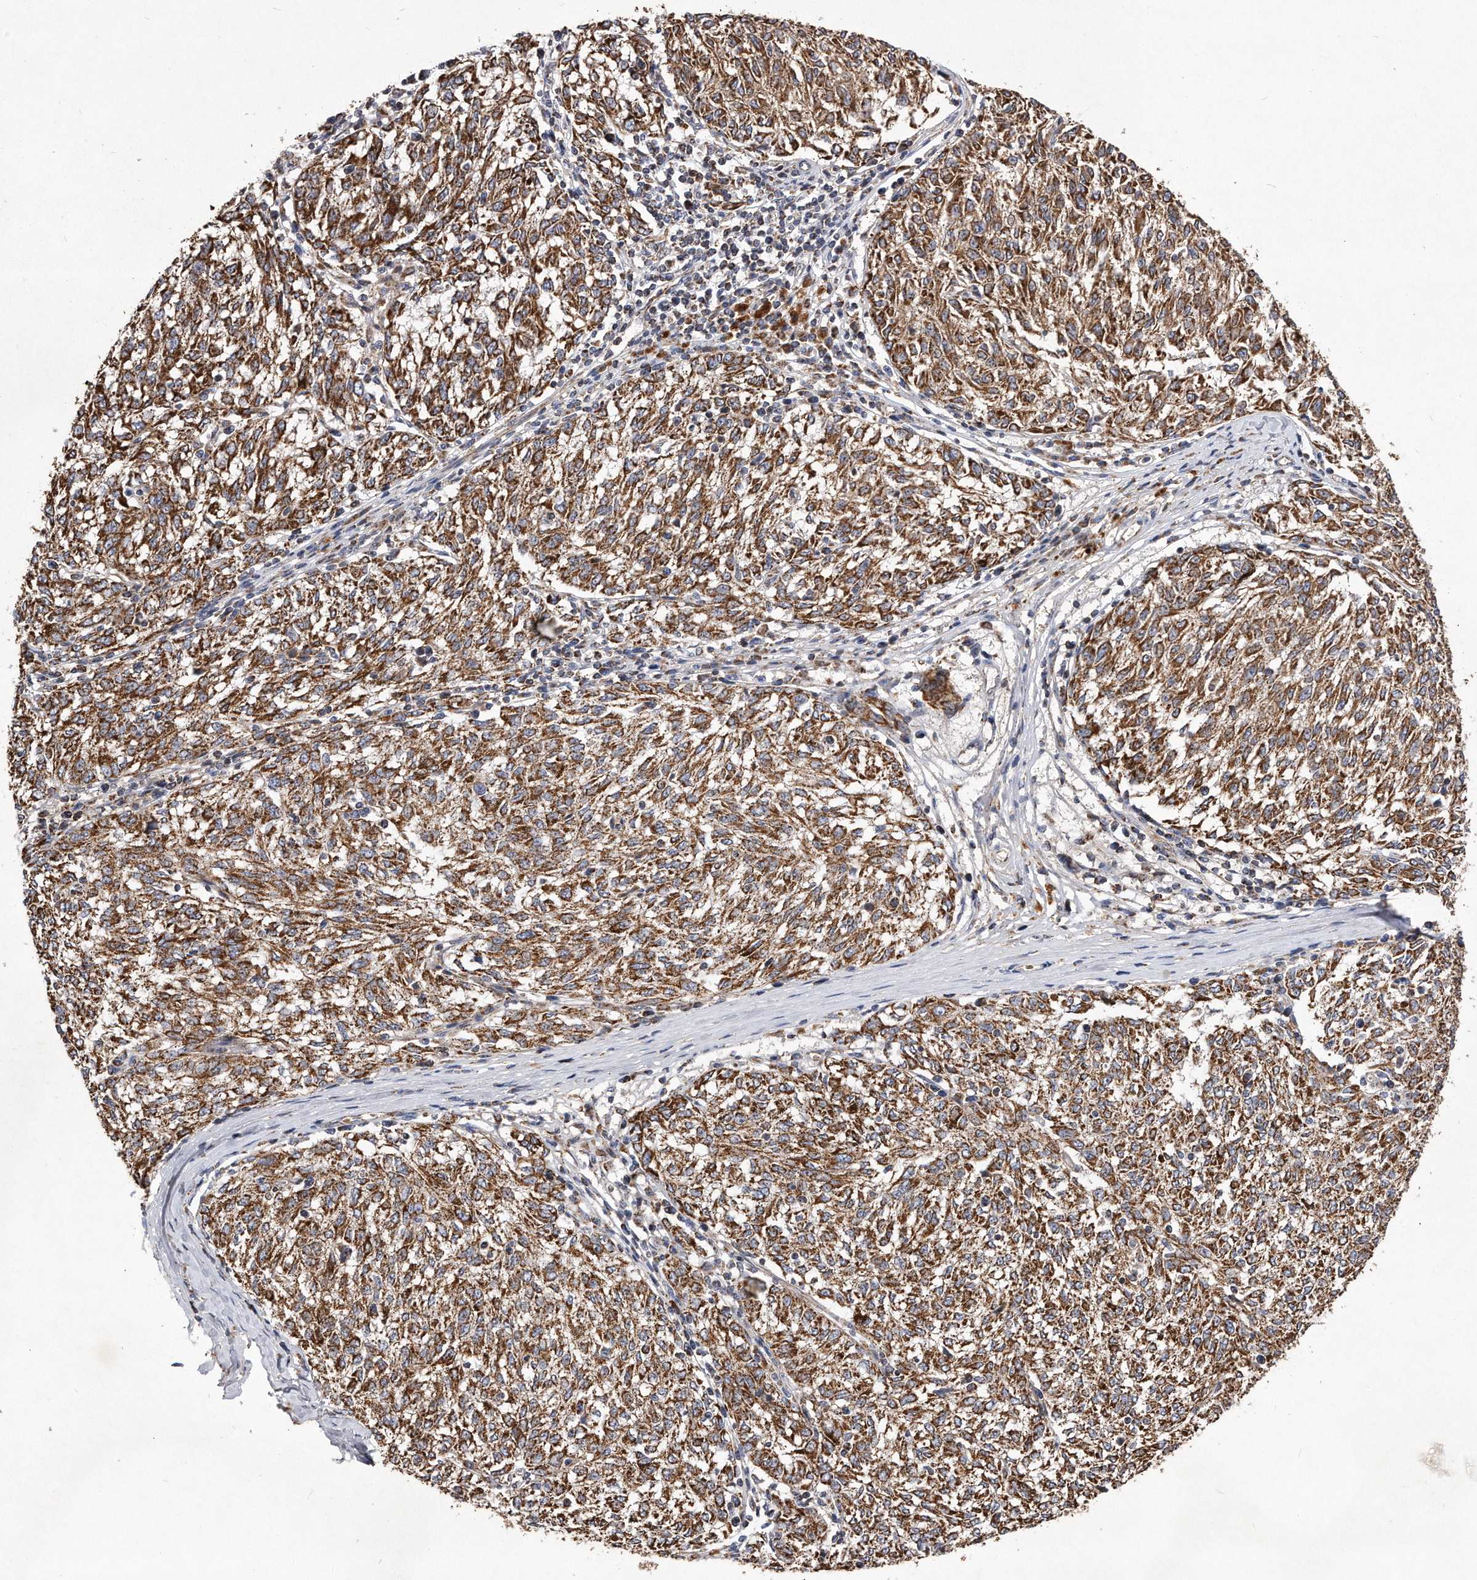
{"staining": {"intensity": "moderate", "quantity": ">75%", "location": "cytoplasmic/membranous"}, "tissue": "melanoma", "cell_type": "Tumor cells", "image_type": "cancer", "snomed": [{"axis": "morphology", "description": "Malignant melanoma, NOS"}, {"axis": "topography", "description": "Skin"}], "caption": "Melanoma stained with DAB (3,3'-diaminobenzidine) IHC exhibits medium levels of moderate cytoplasmic/membranous expression in approximately >75% of tumor cells. (DAB (3,3'-diaminobenzidine) = brown stain, brightfield microscopy at high magnification).", "gene": "PPP5C", "patient": {"sex": "female", "age": 72}}